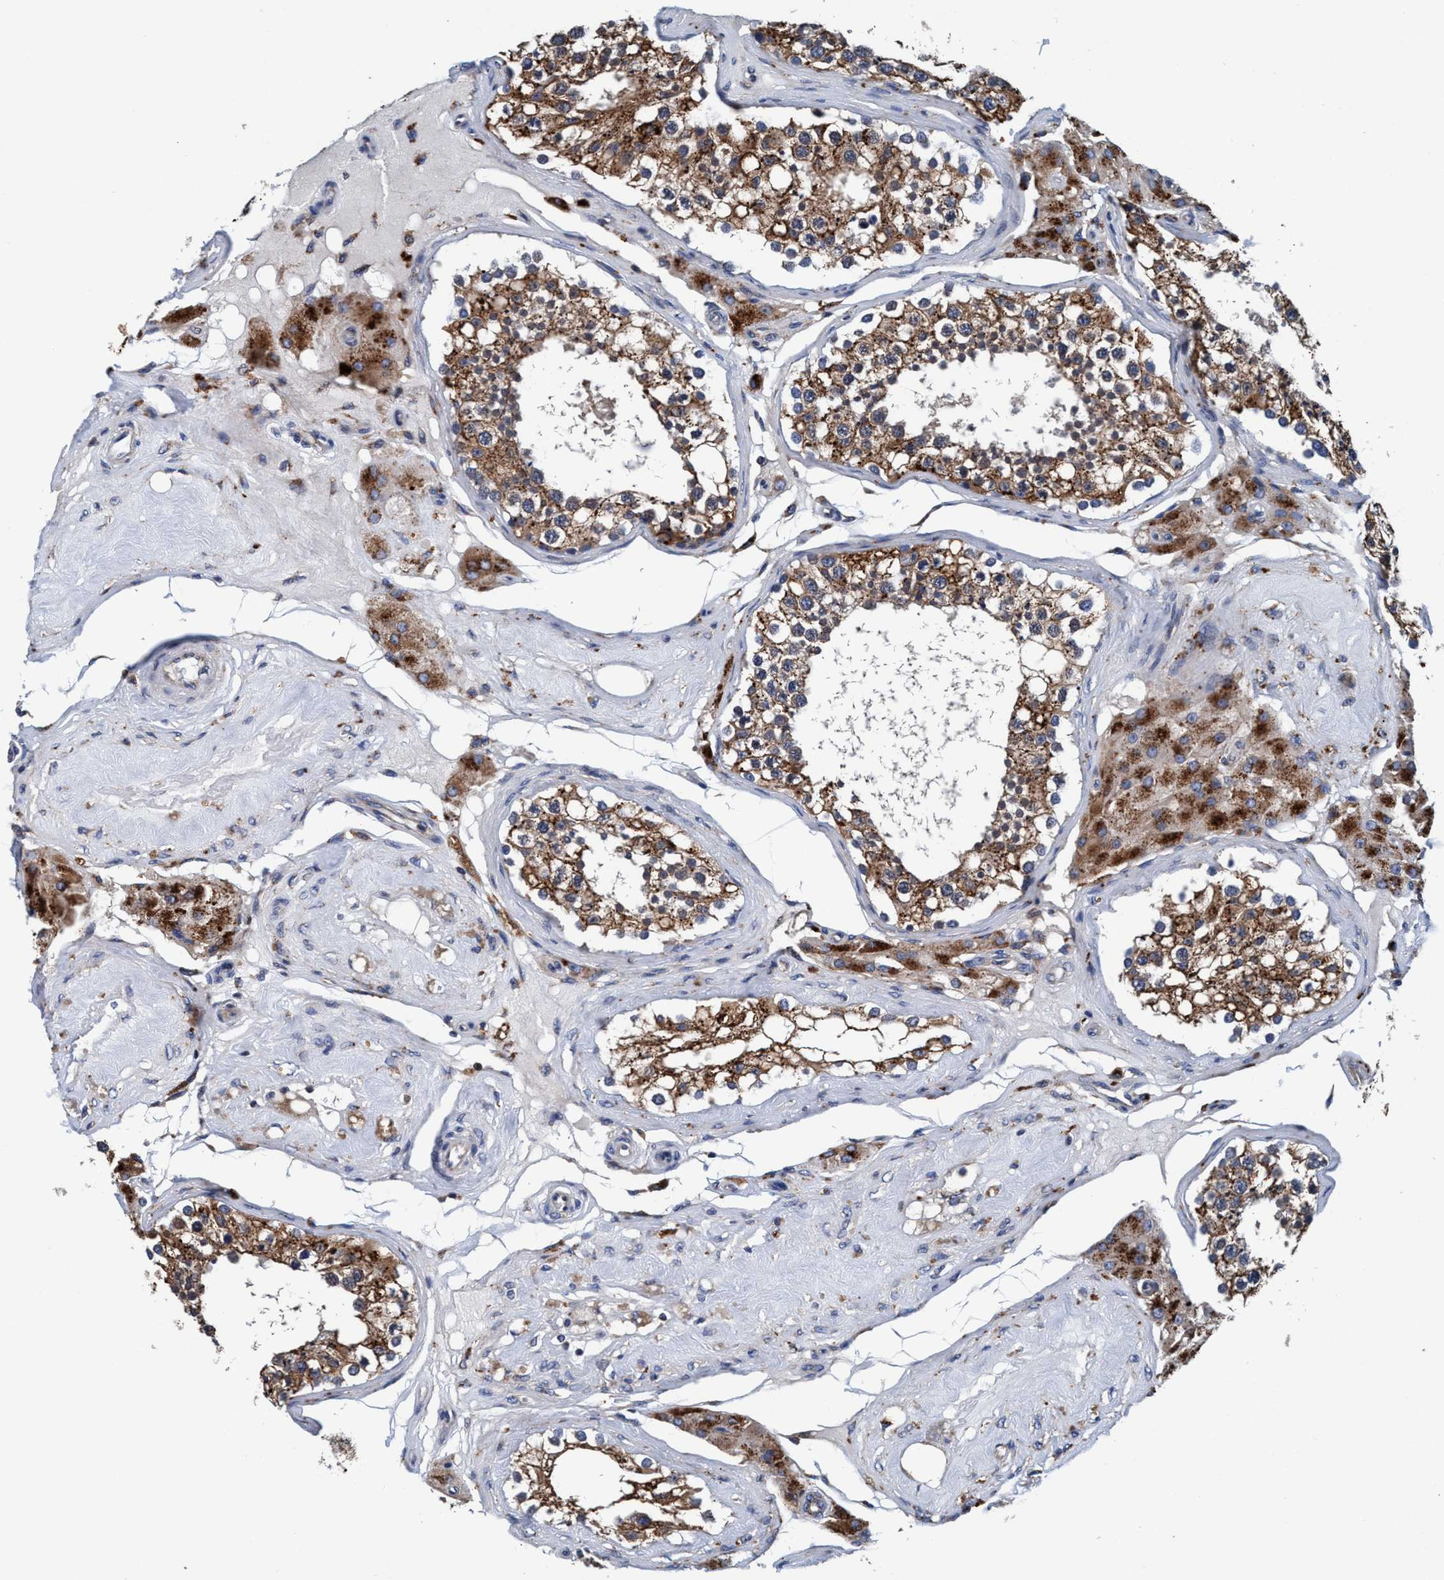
{"staining": {"intensity": "moderate", "quantity": ">75%", "location": "cytoplasmic/membranous"}, "tissue": "testis", "cell_type": "Cells in seminiferous ducts", "image_type": "normal", "snomed": [{"axis": "morphology", "description": "Normal tissue, NOS"}, {"axis": "topography", "description": "Testis"}], "caption": "Moderate cytoplasmic/membranous expression is seen in about >75% of cells in seminiferous ducts in unremarkable testis. The protein is shown in brown color, while the nuclei are stained blue.", "gene": "ENDOG", "patient": {"sex": "male", "age": 68}}